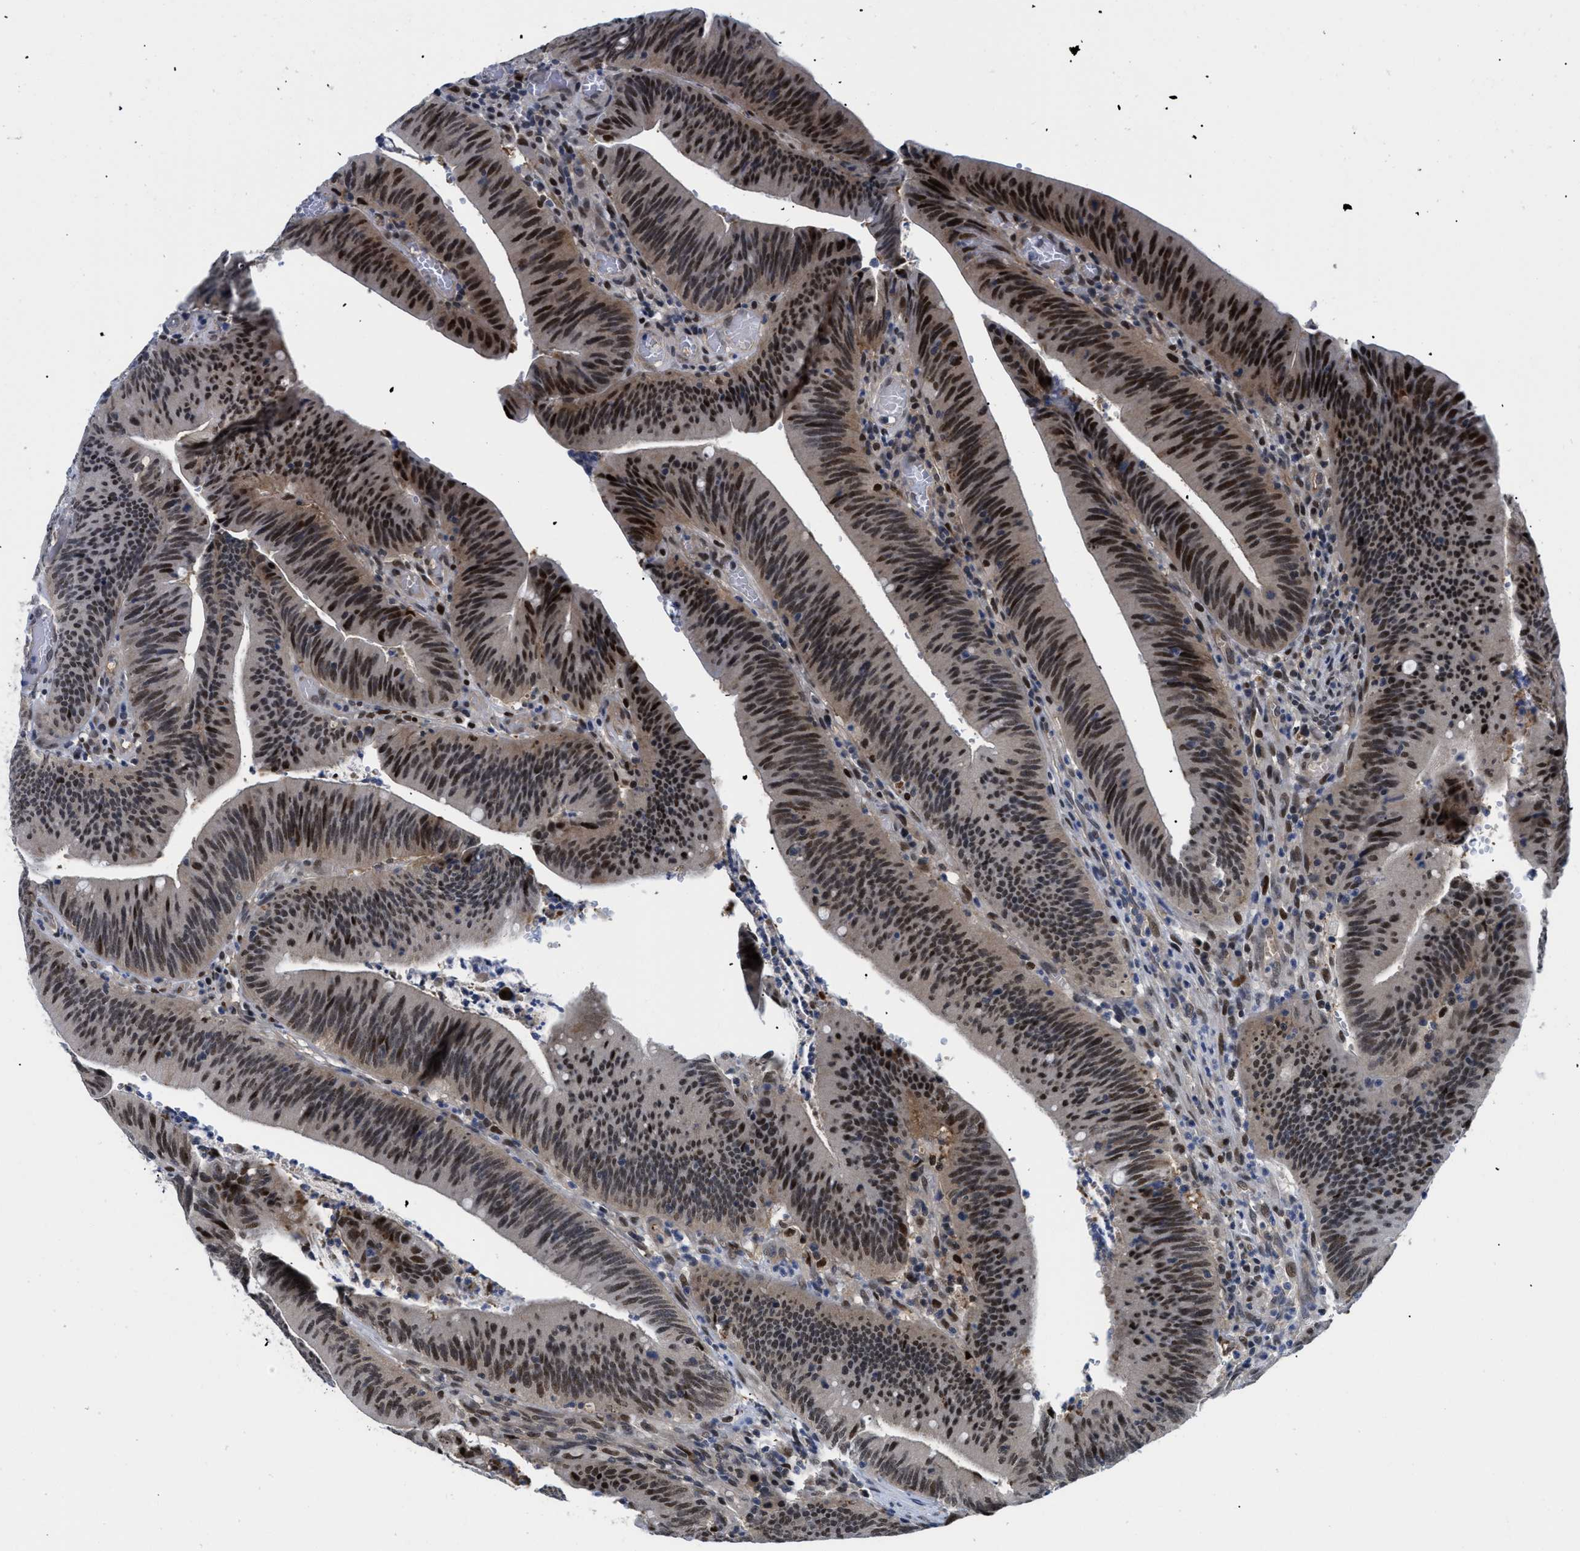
{"staining": {"intensity": "strong", "quantity": ">75%", "location": "nuclear"}, "tissue": "colorectal cancer", "cell_type": "Tumor cells", "image_type": "cancer", "snomed": [{"axis": "morphology", "description": "Normal tissue, NOS"}, {"axis": "morphology", "description": "Adenocarcinoma, NOS"}, {"axis": "topography", "description": "Rectum"}], "caption": "Immunohistochemical staining of human colorectal cancer (adenocarcinoma) shows high levels of strong nuclear protein positivity in approximately >75% of tumor cells. The protein of interest is shown in brown color, while the nuclei are stained blue.", "gene": "SLC29A2", "patient": {"sex": "female", "age": 66}}